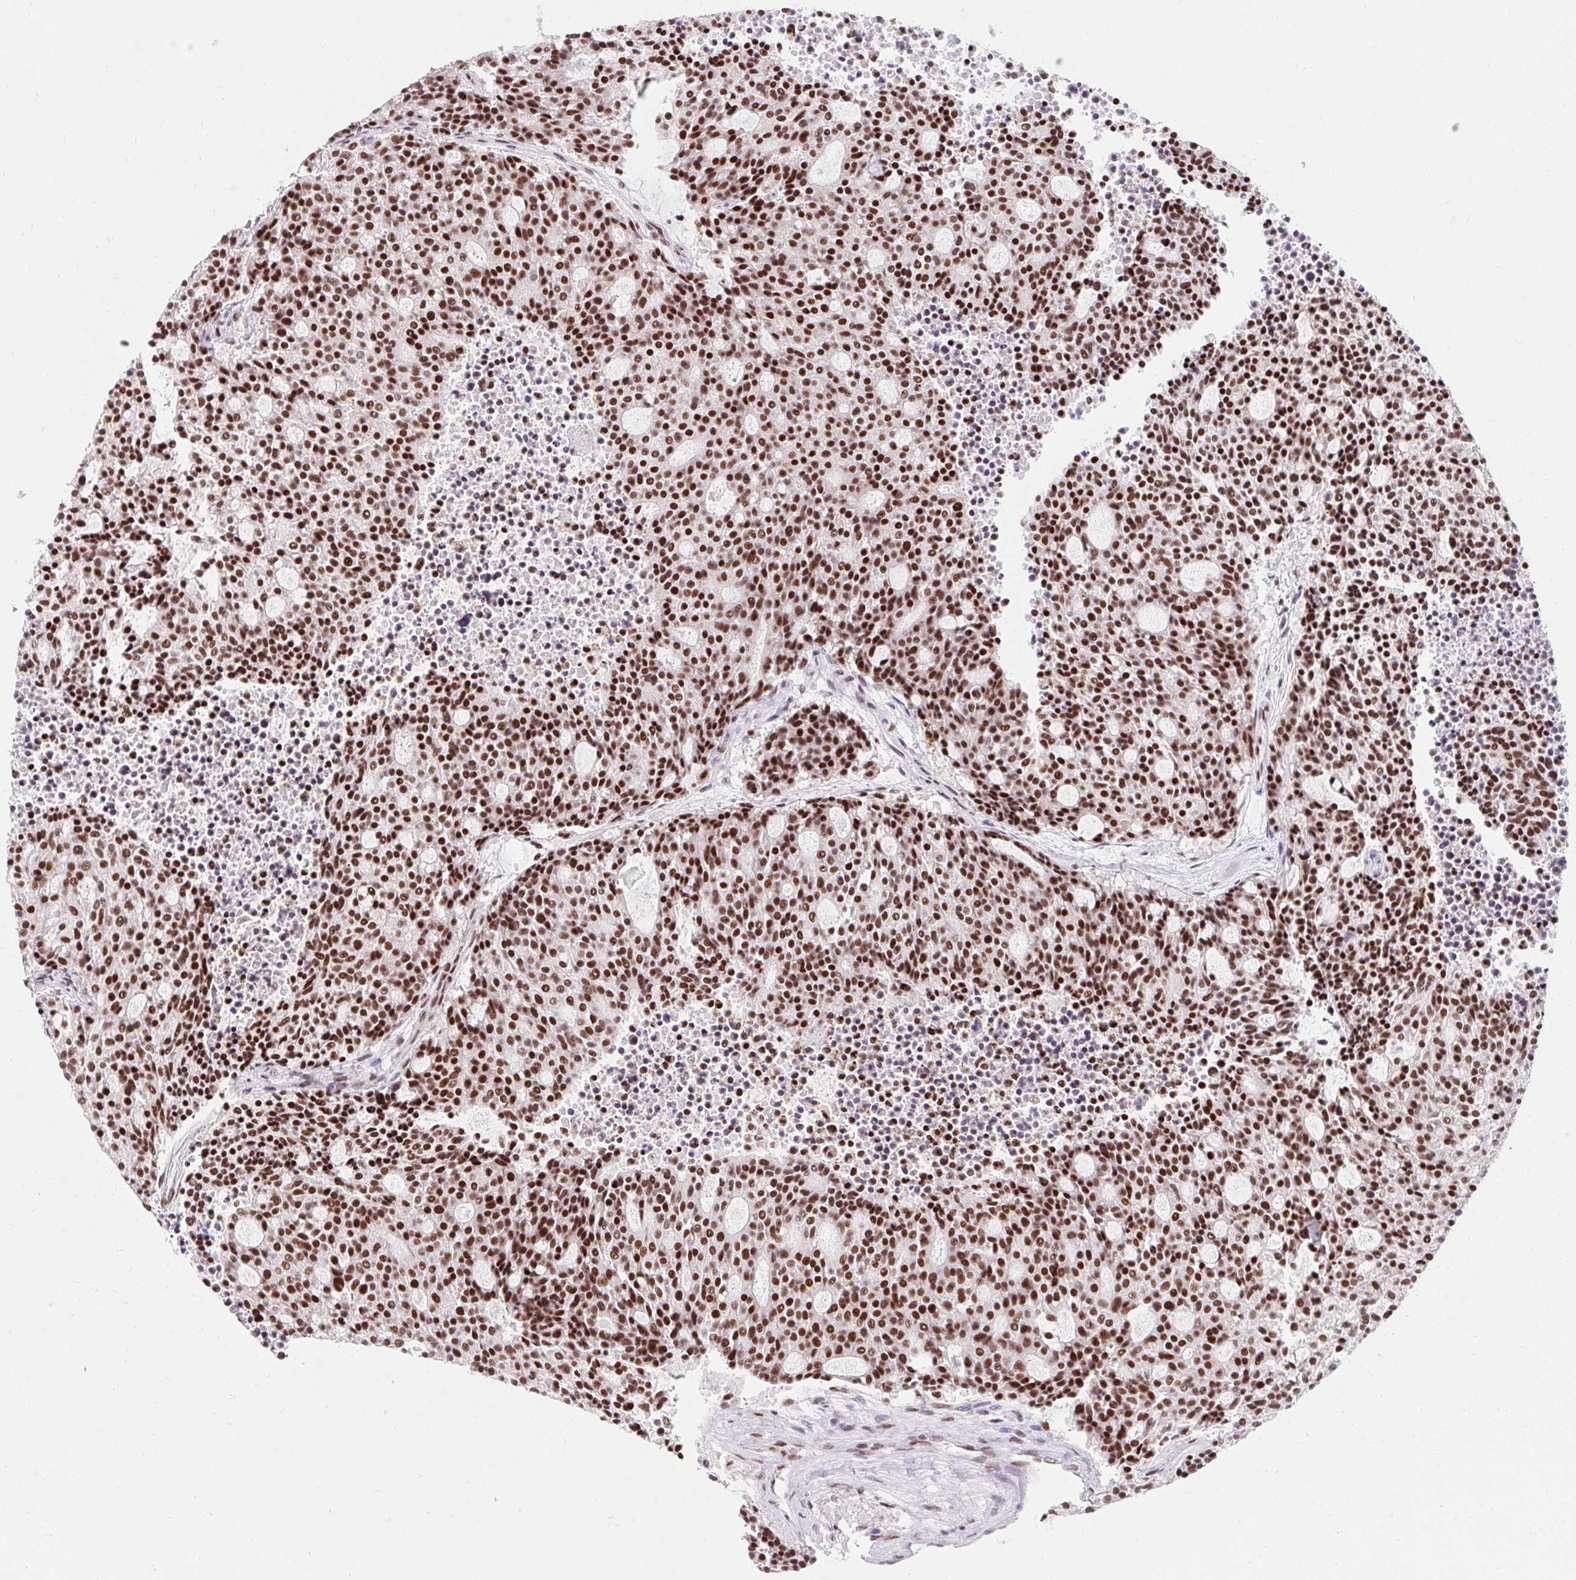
{"staining": {"intensity": "strong", "quantity": ">75%", "location": "nuclear"}, "tissue": "carcinoid", "cell_type": "Tumor cells", "image_type": "cancer", "snomed": [{"axis": "morphology", "description": "Carcinoid, malignant, NOS"}, {"axis": "topography", "description": "Pancreas"}], "caption": "High-magnification brightfield microscopy of carcinoid stained with DAB (brown) and counterstained with hematoxylin (blue). tumor cells exhibit strong nuclear expression is seen in about>75% of cells.", "gene": "SRSF10", "patient": {"sex": "female", "age": 54}}